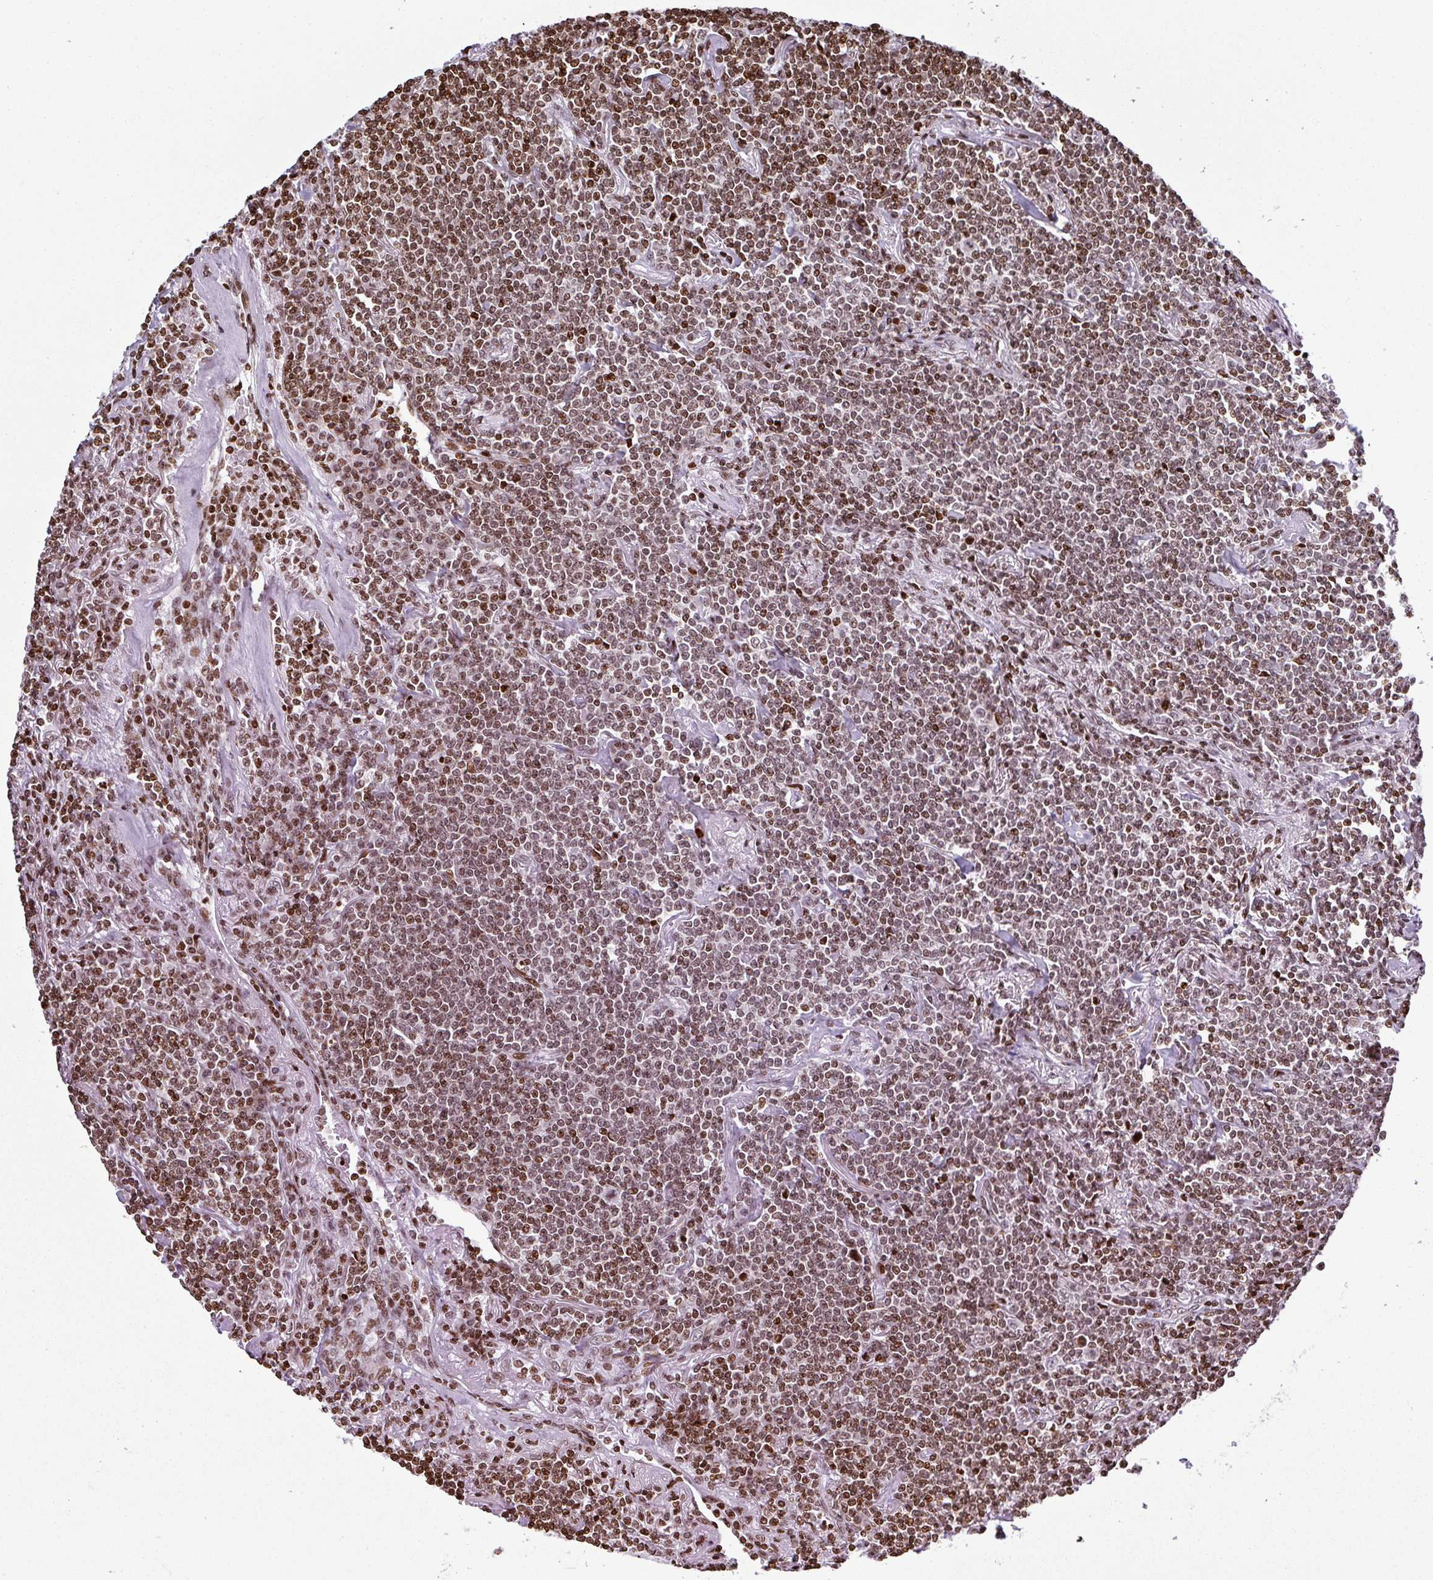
{"staining": {"intensity": "moderate", "quantity": ">75%", "location": "nuclear"}, "tissue": "lymphoma", "cell_type": "Tumor cells", "image_type": "cancer", "snomed": [{"axis": "morphology", "description": "Malignant lymphoma, non-Hodgkin's type, Low grade"}, {"axis": "topography", "description": "Lung"}], "caption": "IHC image of neoplastic tissue: malignant lymphoma, non-Hodgkin's type (low-grade) stained using immunohistochemistry exhibits medium levels of moderate protein expression localized specifically in the nuclear of tumor cells, appearing as a nuclear brown color.", "gene": "RASL11A", "patient": {"sex": "female", "age": 71}}